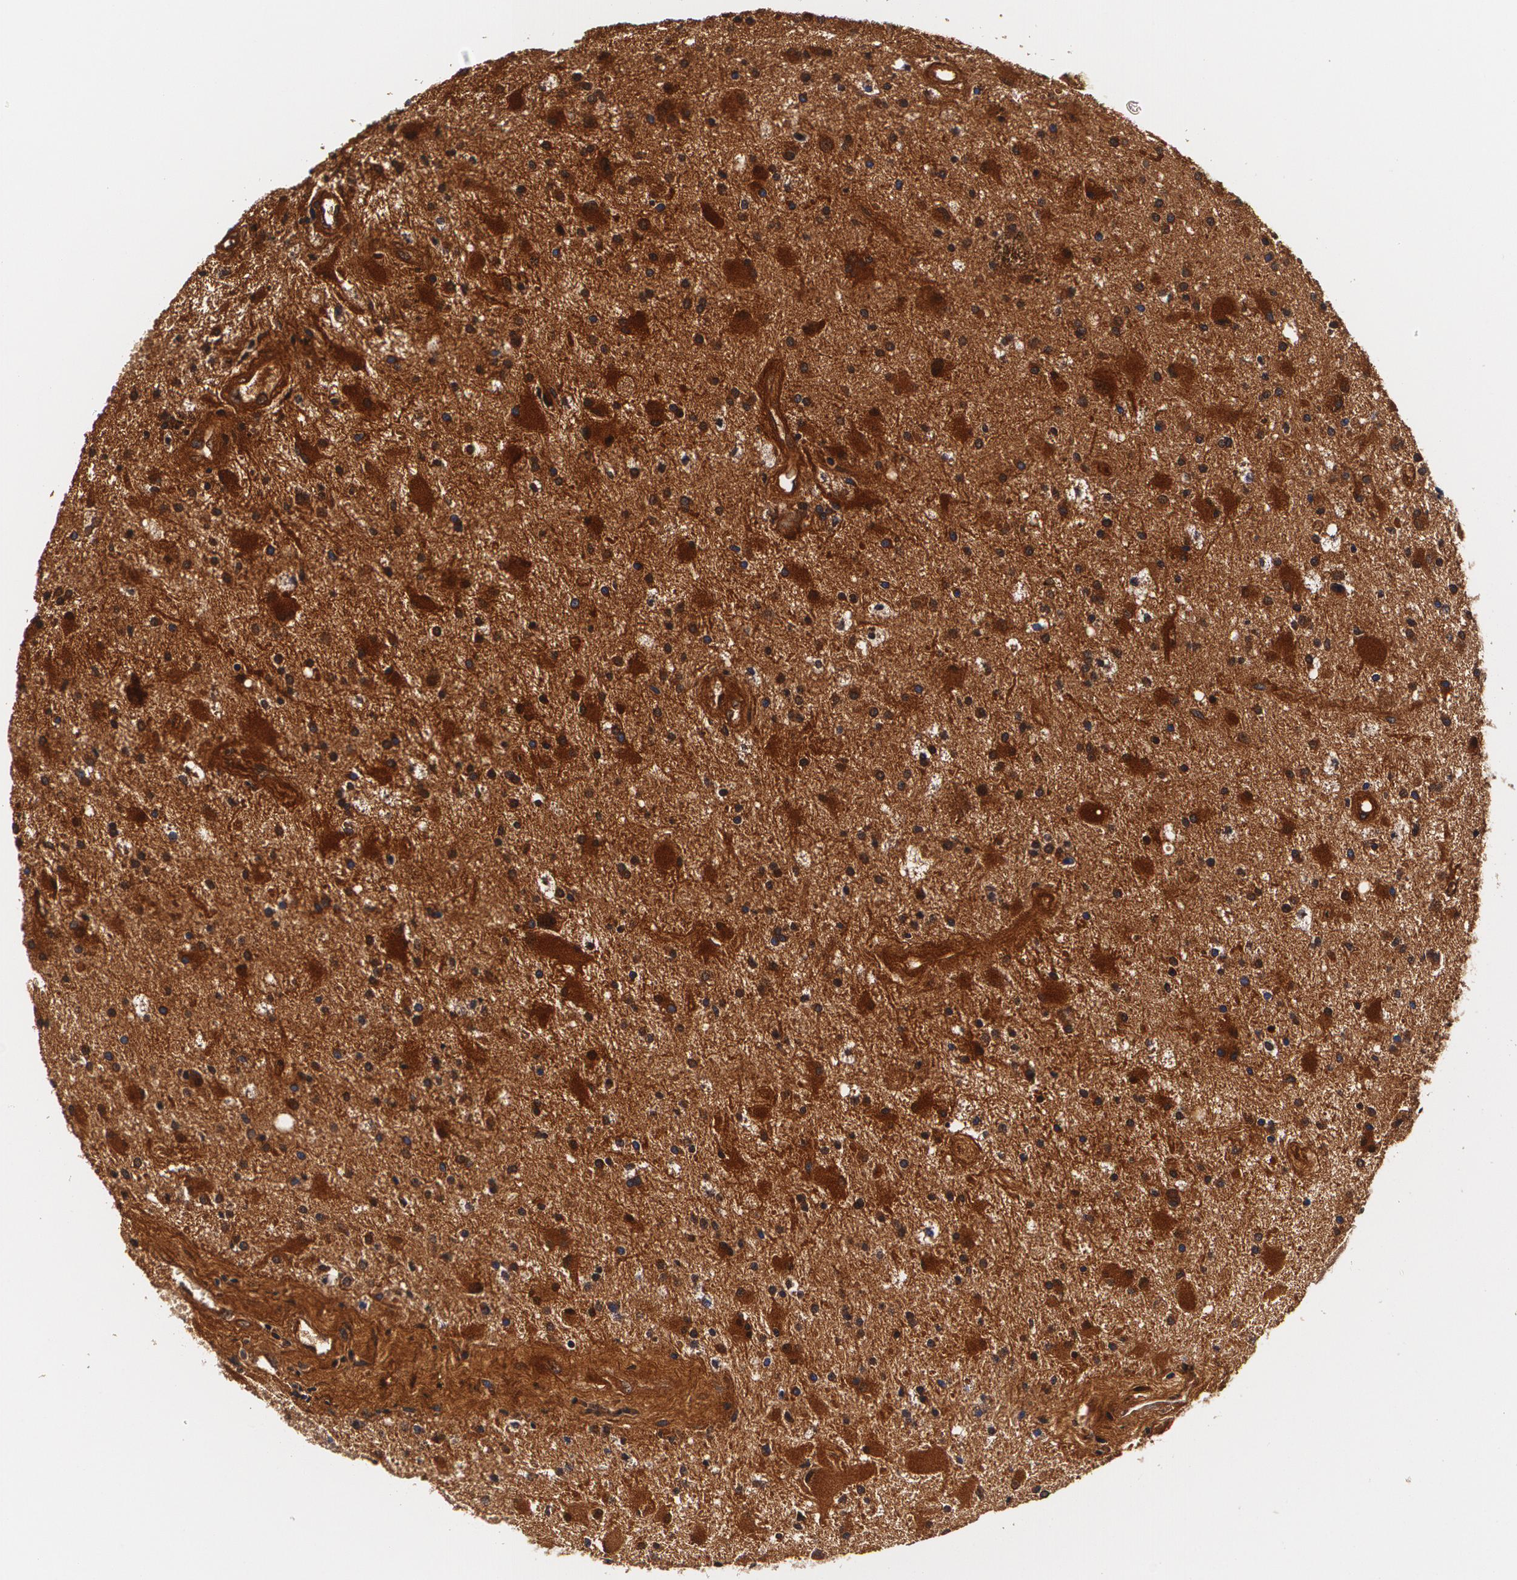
{"staining": {"intensity": "strong", "quantity": "<25%", "location": "cytoplasmic/membranous"}, "tissue": "glioma", "cell_type": "Tumor cells", "image_type": "cancer", "snomed": [{"axis": "morphology", "description": "Glioma, malignant, Low grade"}, {"axis": "topography", "description": "Brain"}], "caption": "Malignant glioma (low-grade) tissue demonstrates strong cytoplasmic/membranous staining in approximately <25% of tumor cells", "gene": "TTR", "patient": {"sex": "male", "age": 58}}